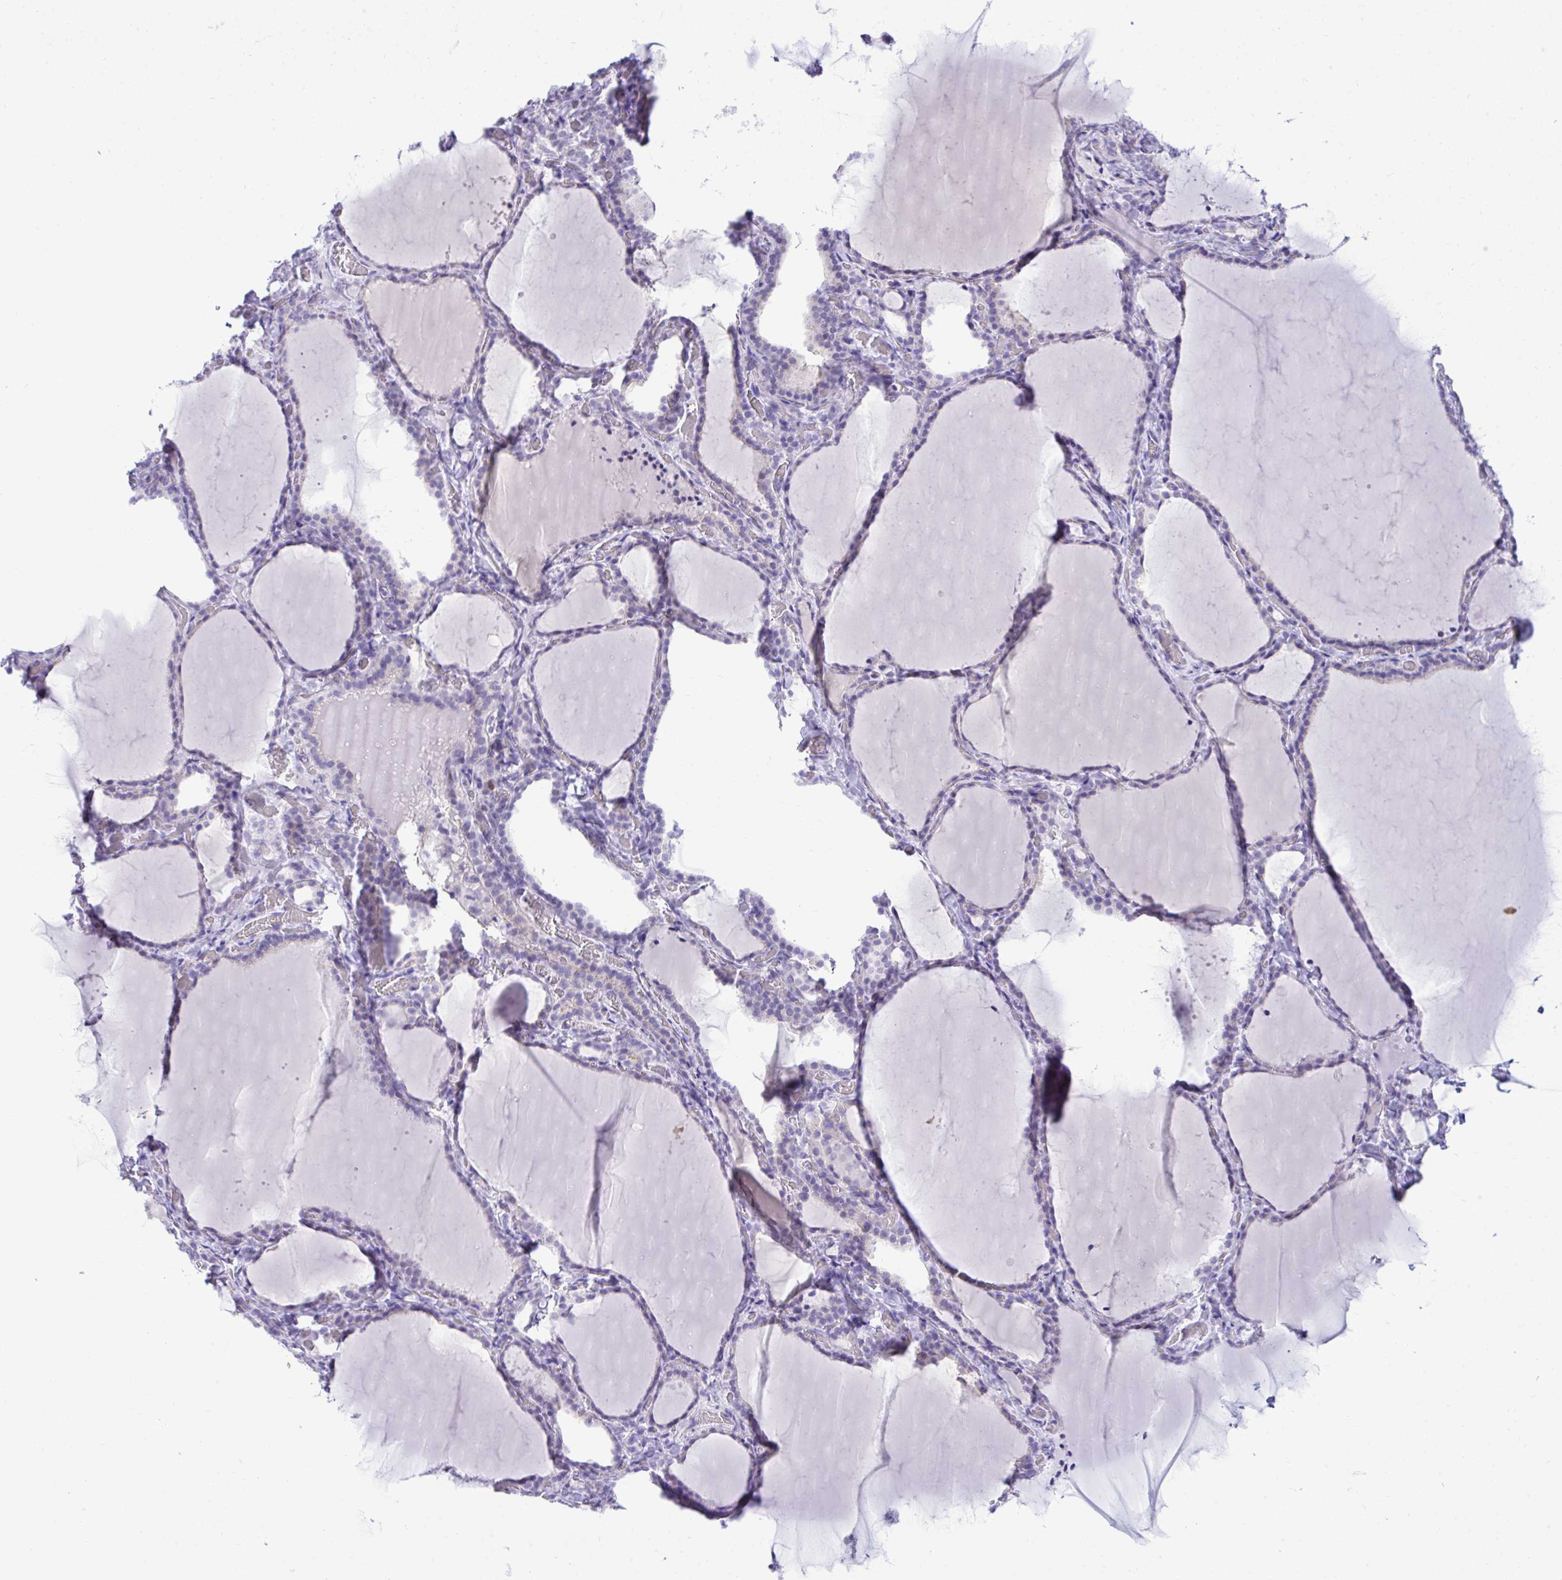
{"staining": {"intensity": "negative", "quantity": "none", "location": "none"}, "tissue": "thyroid gland", "cell_type": "Glandular cells", "image_type": "normal", "snomed": [{"axis": "morphology", "description": "Normal tissue, NOS"}, {"axis": "topography", "description": "Thyroid gland"}], "caption": "High power microscopy image of an immunohistochemistry (IHC) image of unremarkable thyroid gland, revealing no significant staining in glandular cells.", "gene": "PGM2L1", "patient": {"sex": "female", "age": 22}}